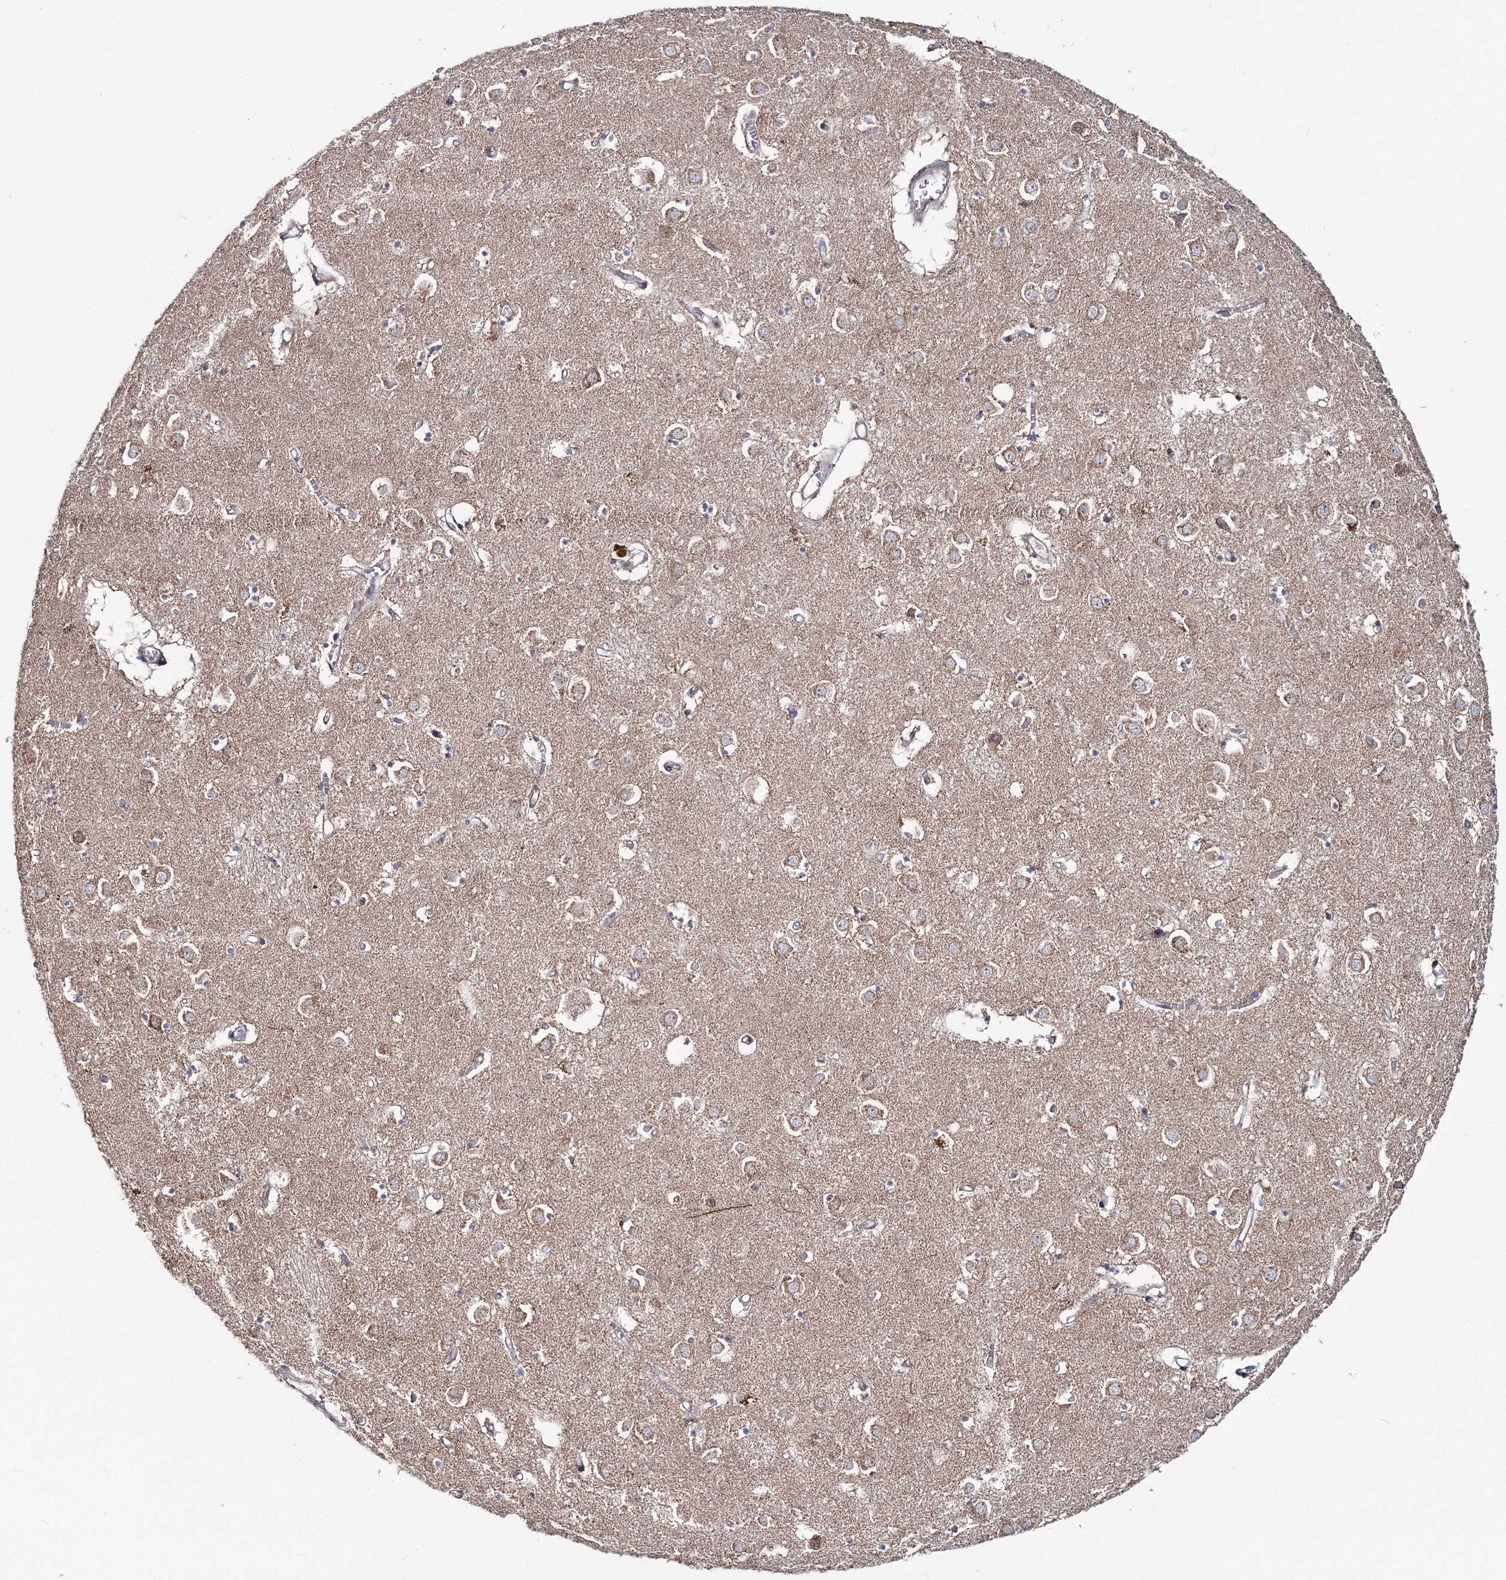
{"staining": {"intensity": "weak", "quantity": "25%-75%", "location": "cytoplasmic/membranous"}, "tissue": "caudate", "cell_type": "Glial cells", "image_type": "normal", "snomed": [{"axis": "morphology", "description": "Normal tissue, NOS"}, {"axis": "topography", "description": "Lateral ventricle wall"}], "caption": "Caudate stained with DAB immunohistochemistry shows low levels of weak cytoplasmic/membranous expression in approximately 25%-75% of glial cells. (DAB (3,3'-diaminobenzidine) IHC with brightfield microscopy, high magnification).", "gene": "PEX13", "patient": {"sex": "male", "age": 70}}